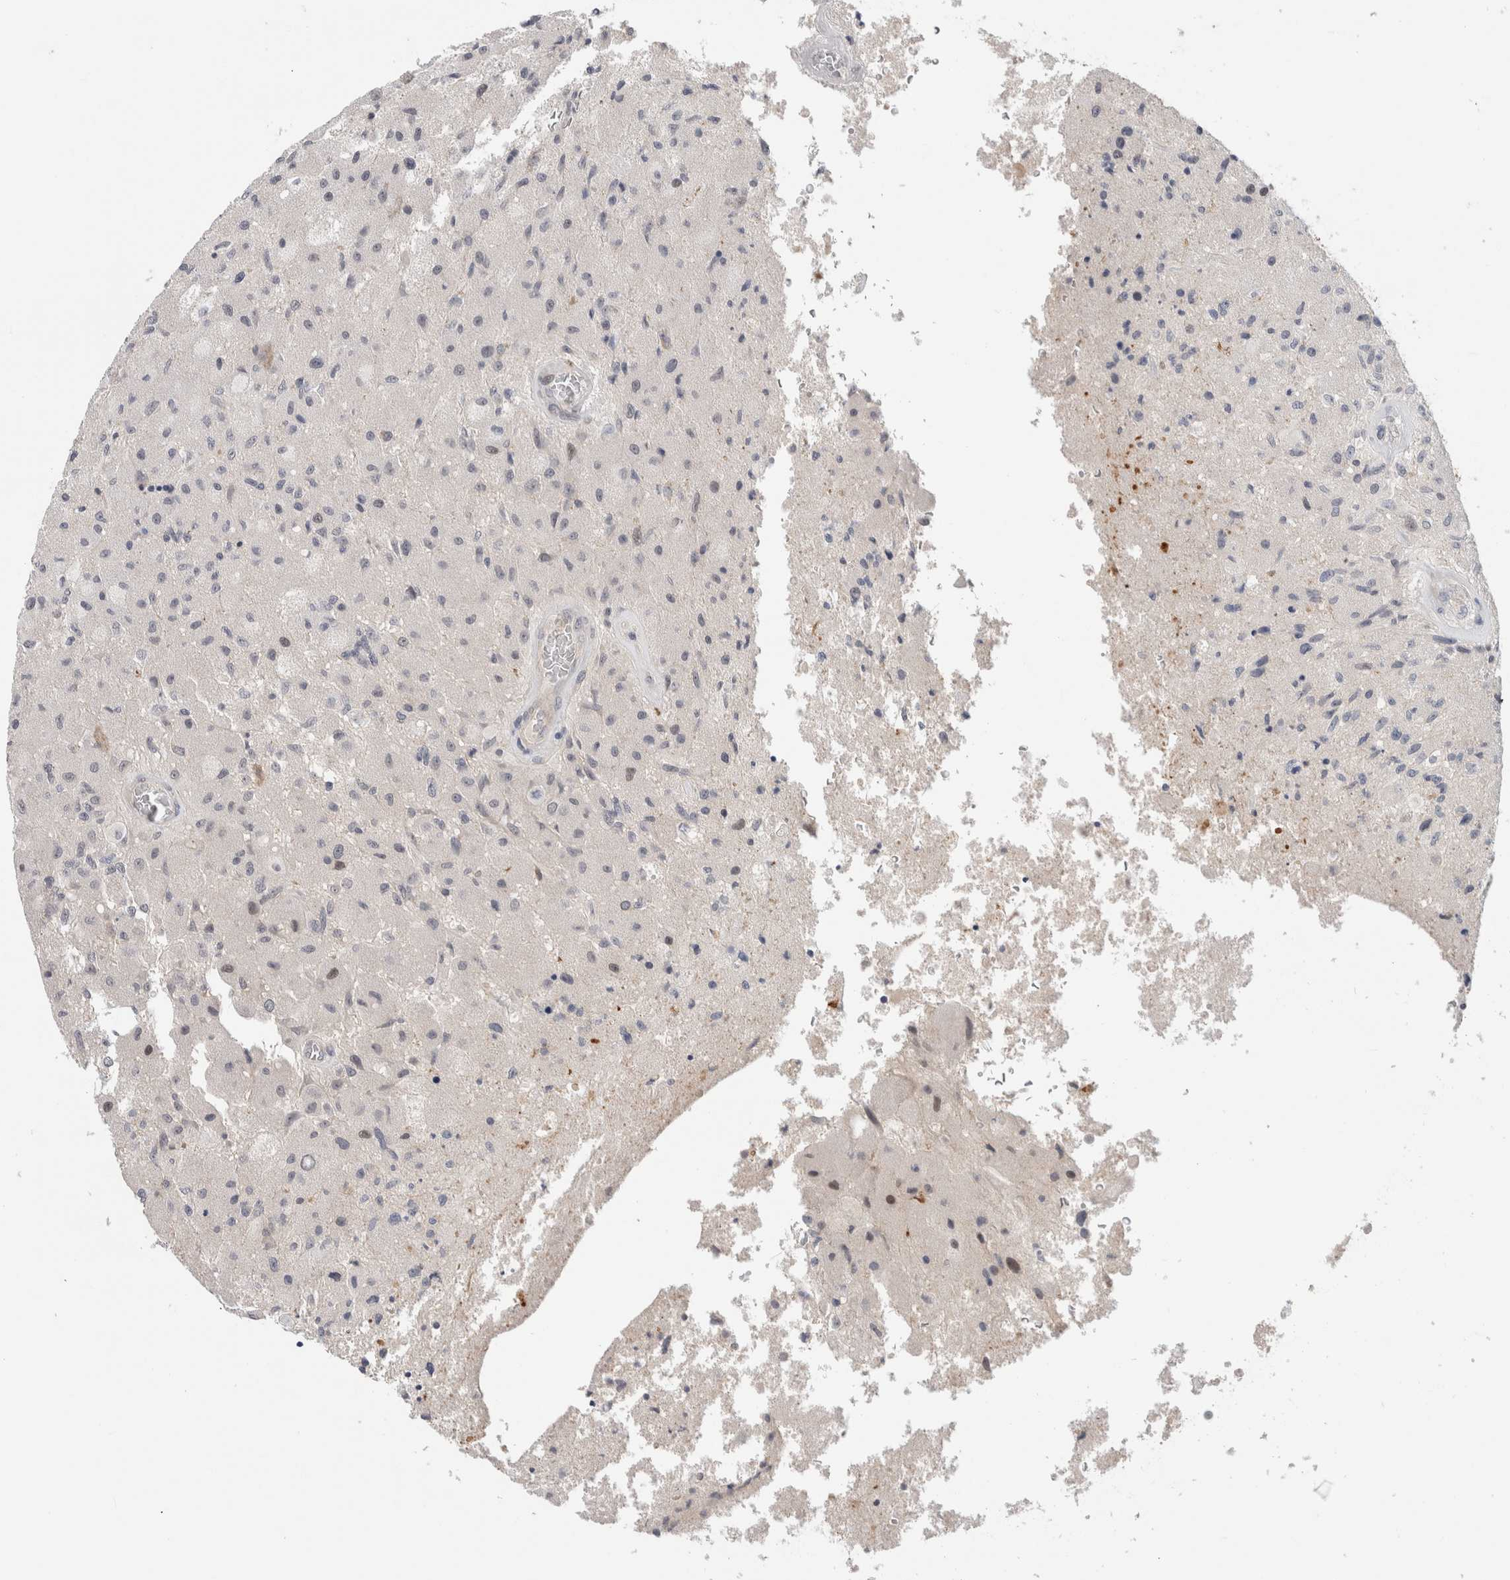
{"staining": {"intensity": "negative", "quantity": "none", "location": "none"}, "tissue": "glioma", "cell_type": "Tumor cells", "image_type": "cancer", "snomed": [{"axis": "morphology", "description": "Normal tissue, NOS"}, {"axis": "morphology", "description": "Glioma, malignant, High grade"}, {"axis": "topography", "description": "Cerebral cortex"}], "caption": "Tumor cells show no significant protein expression in glioma.", "gene": "HCN3", "patient": {"sex": "male", "age": 77}}